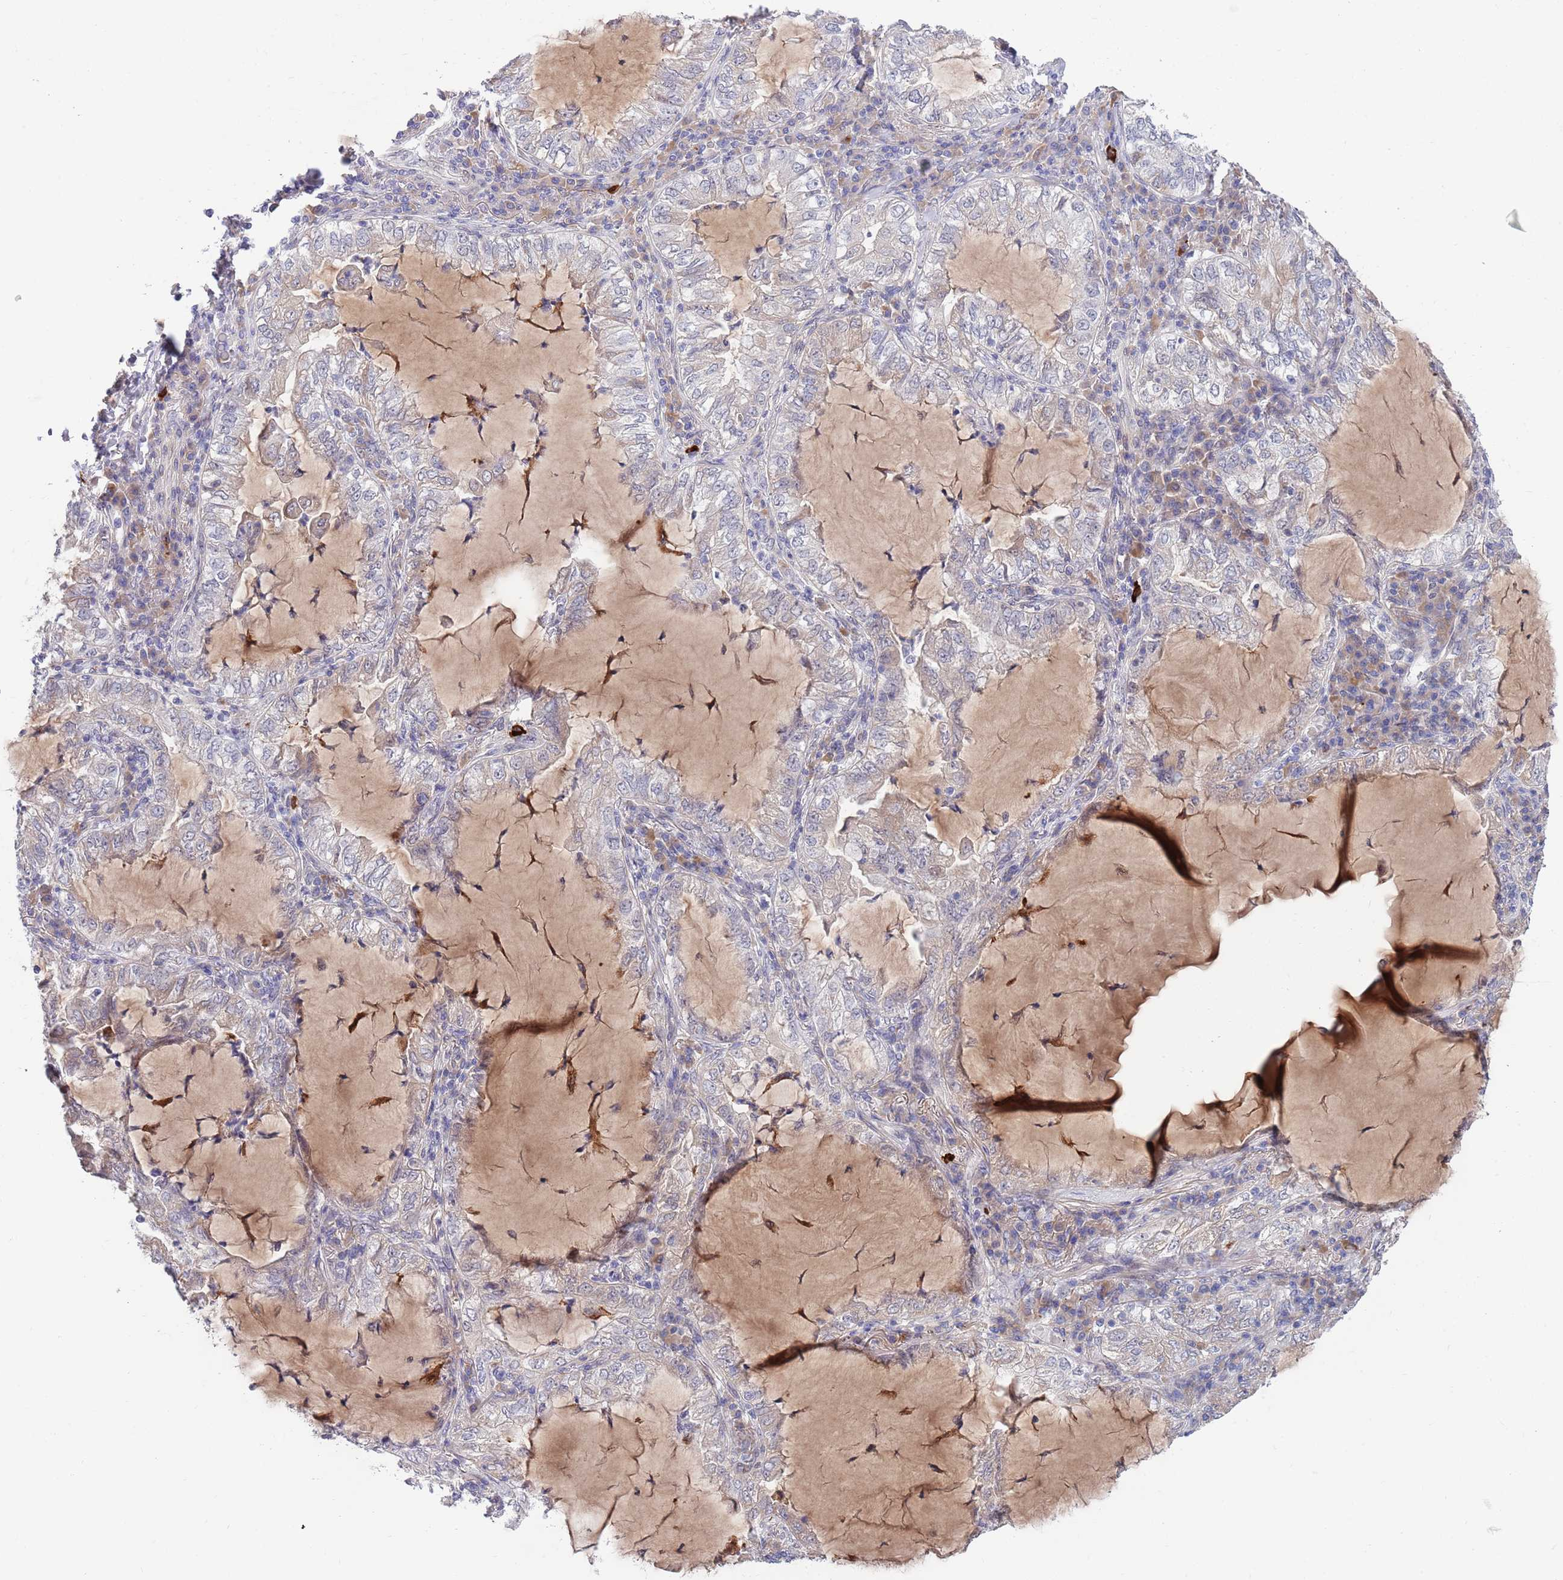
{"staining": {"intensity": "weak", "quantity": "<25%", "location": "cytoplasmic/membranous"}, "tissue": "lung cancer", "cell_type": "Tumor cells", "image_type": "cancer", "snomed": [{"axis": "morphology", "description": "Adenocarcinoma, NOS"}, {"axis": "topography", "description": "Lung"}], "caption": "The immunohistochemistry (IHC) histopathology image has no significant positivity in tumor cells of lung cancer tissue.", "gene": "NLRP6", "patient": {"sex": "female", "age": 73}}